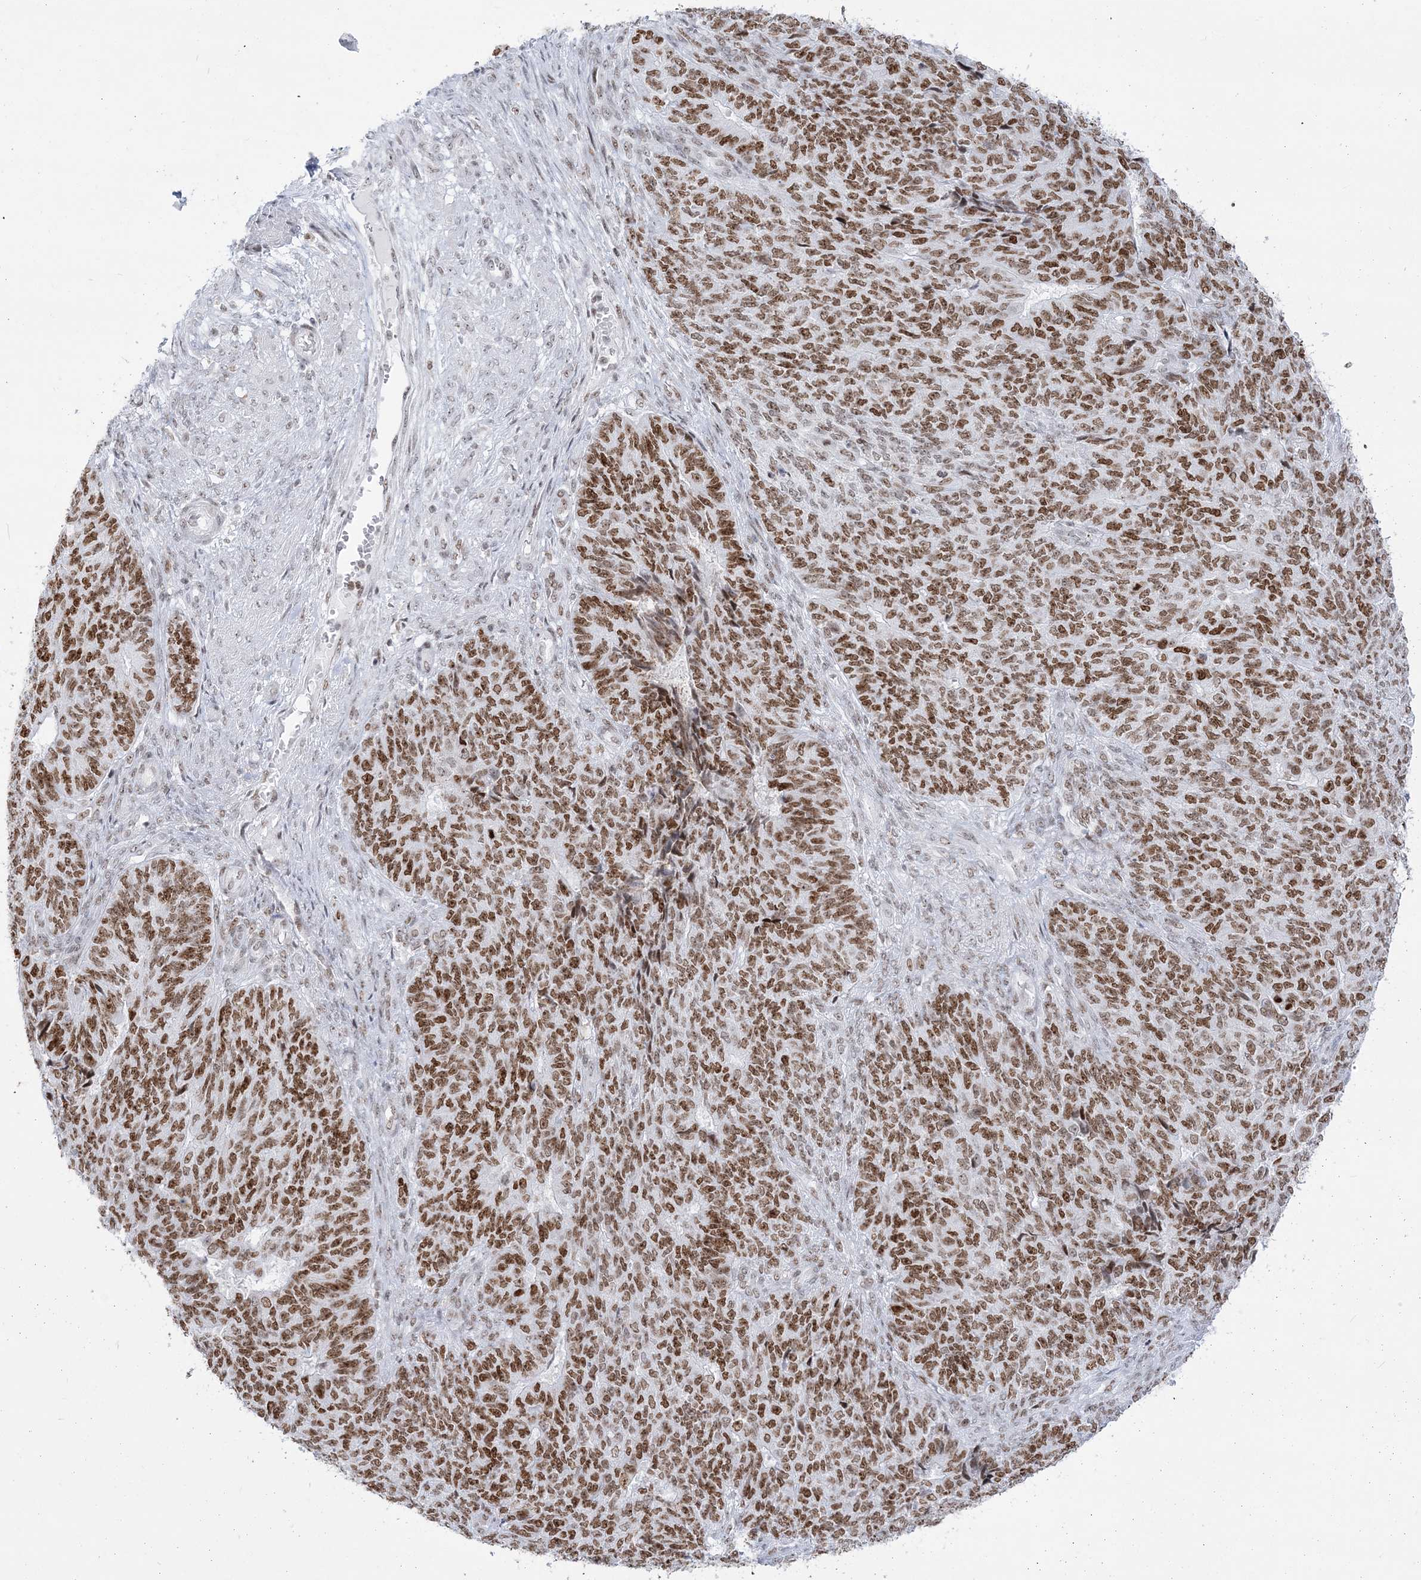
{"staining": {"intensity": "strong", "quantity": ">75%", "location": "nuclear"}, "tissue": "endometrial cancer", "cell_type": "Tumor cells", "image_type": "cancer", "snomed": [{"axis": "morphology", "description": "Adenocarcinoma, NOS"}, {"axis": "topography", "description": "Endometrium"}], "caption": "The histopathology image shows immunohistochemical staining of endometrial adenocarcinoma. There is strong nuclear staining is appreciated in approximately >75% of tumor cells. (IHC, brightfield microscopy, high magnification).", "gene": "DDX21", "patient": {"sex": "female", "age": 32}}